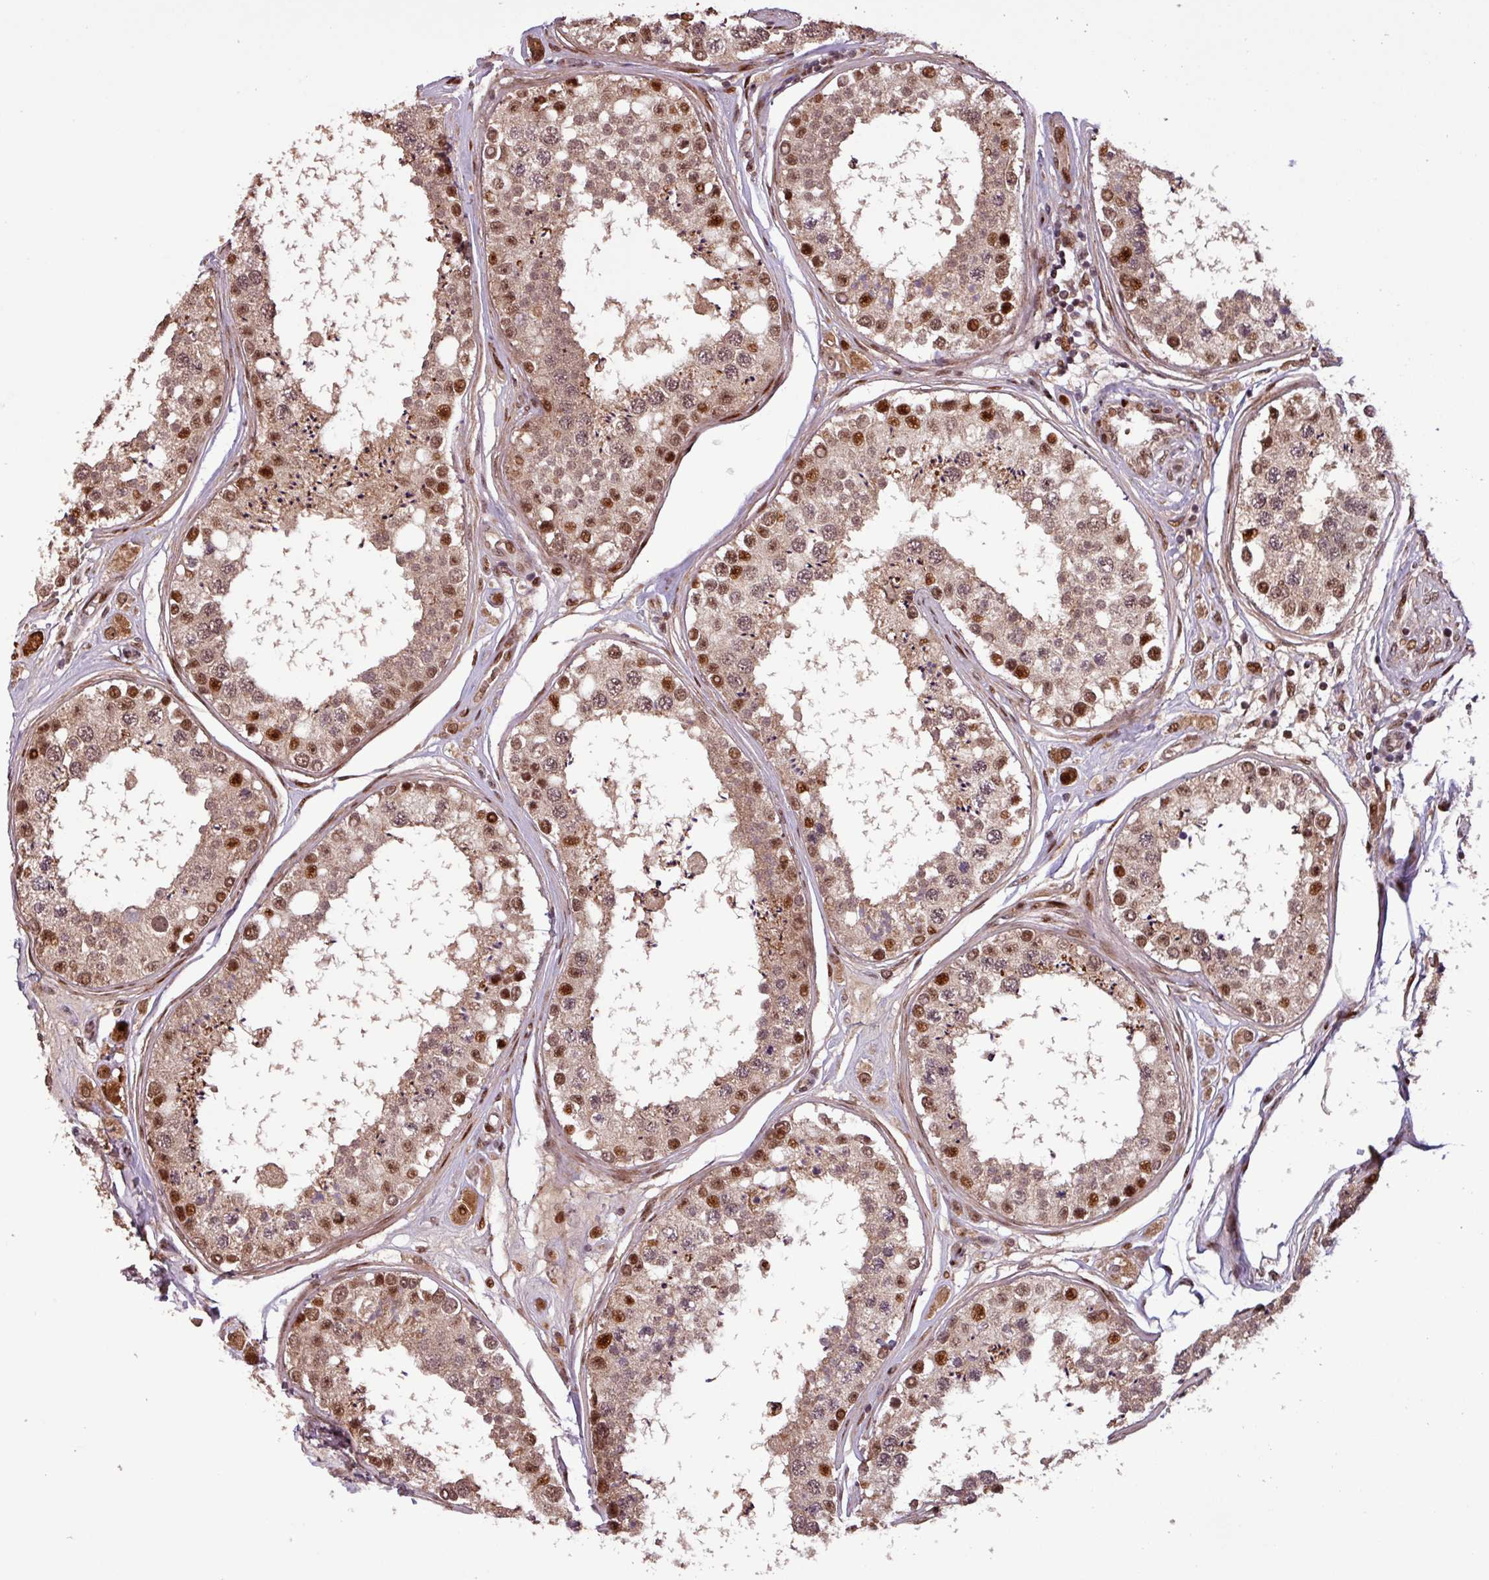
{"staining": {"intensity": "strong", "quantity": "25%-75%", "location": "nuclear"}, "tissue": "testis", "cell_type": "Cells in seminiferous ducts", "image_type": "normal", "snomed": [{"axis": "morphology", "description": "Normal tissue, NOS"}, {"axis": "topography", "description": "Testis"}], "caption": "Protein staining of normal testis shows strong nuclear positivity in approximately 25%-75% of cells in seminiferous ducts. (IHC, brightfield microscopy, high magnification).", "gene": "SLC22A24", "patient": {"sex": "male", "age": 25}}